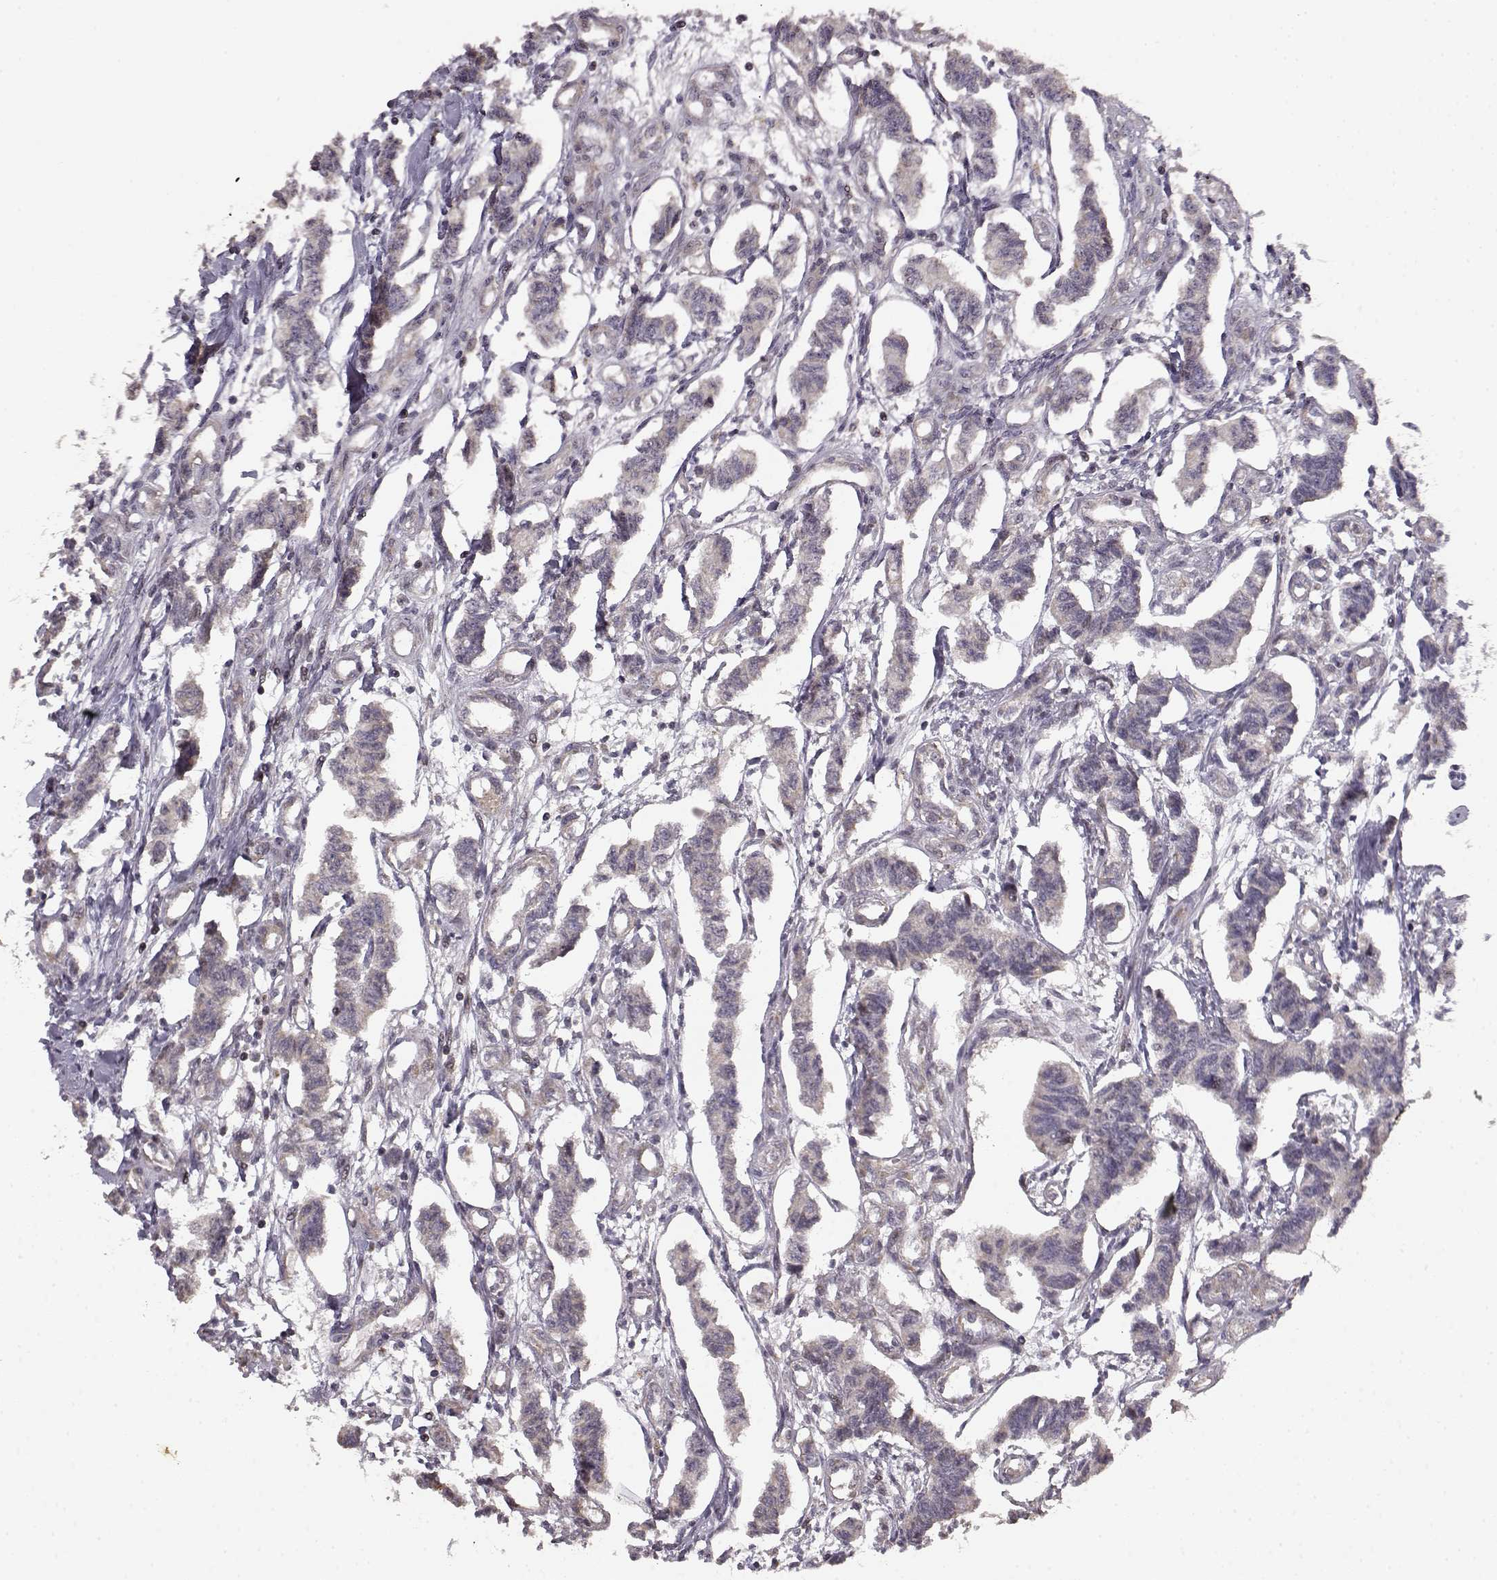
{"staining": {"intensity": "negative", "quantity": "none", "location": "none"}, "tissue": "carcinoid", "cell_type": "Tumor cells", "image_type": "cancer", "snomed": [{"axis": "morphology", "description": "Carcinoid, malignant, NOS"}, {"axis": "topography", "description": "Kidney"}], "caption": "The micrograph displays no significant staining in tumor cells of carcinoid.", "gene": "BACH2", "patient": {"sex": "female", "age": 41}}